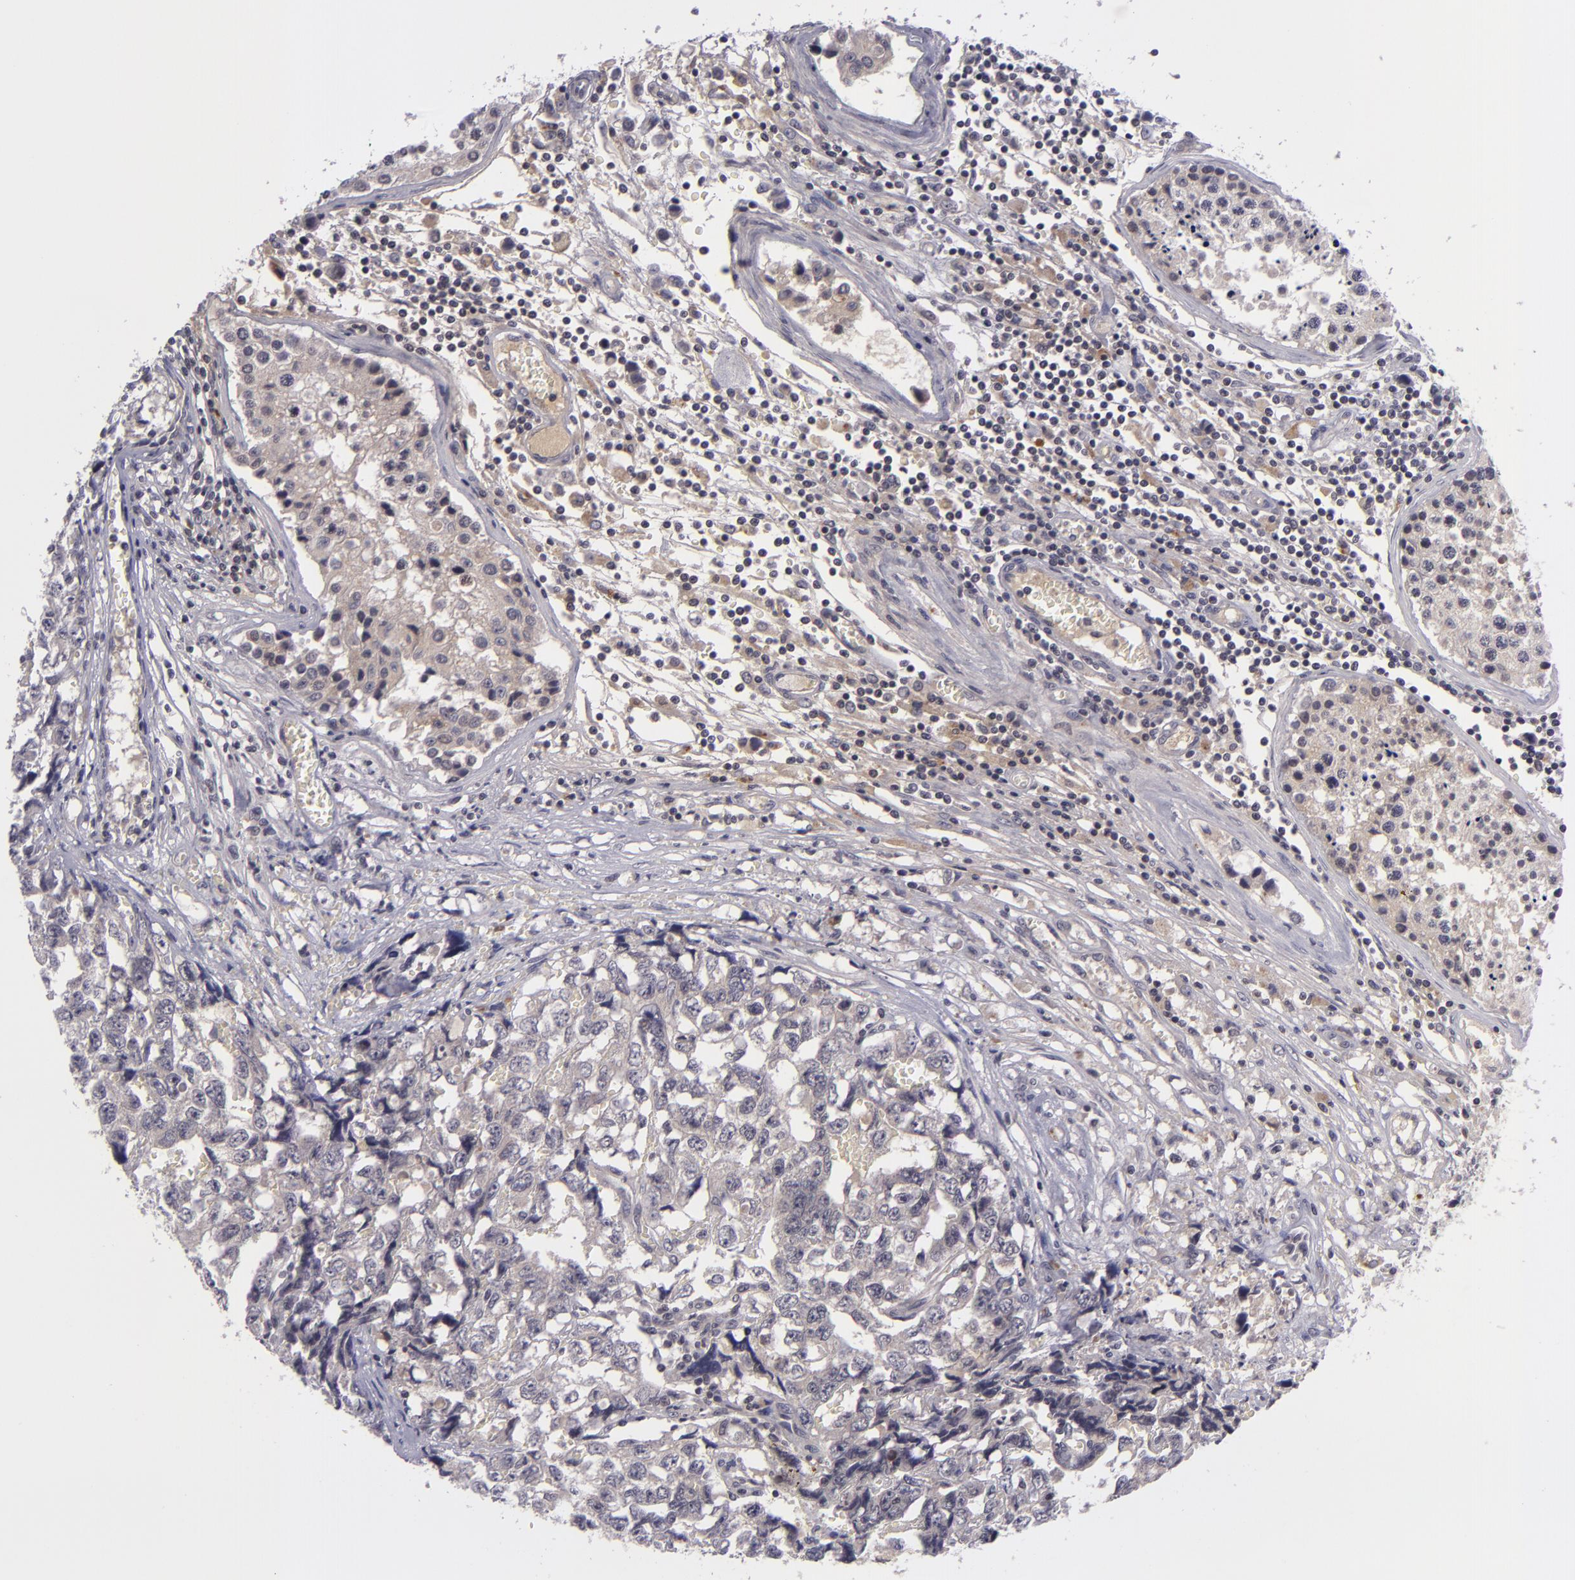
{"staining": {"intensity": "weak", "quantity": "<25%", "location": "cytoplasmic/membranous"}, "tissue": "testis cancer", "cell_type": "Tumor cells", "image_type": "cancer", "snomed": [{"axis": "morphology", "description": "Carcinoma, Embryonal, NOS"}, {"axis": "topography", "description": "Testis"}], "caption": "Tumor cells are negative for brown protein staining in testis cancer (embryonal carcinoma).", "gene": "CASP8", "patient": {"sex": "male", "age": 31}}